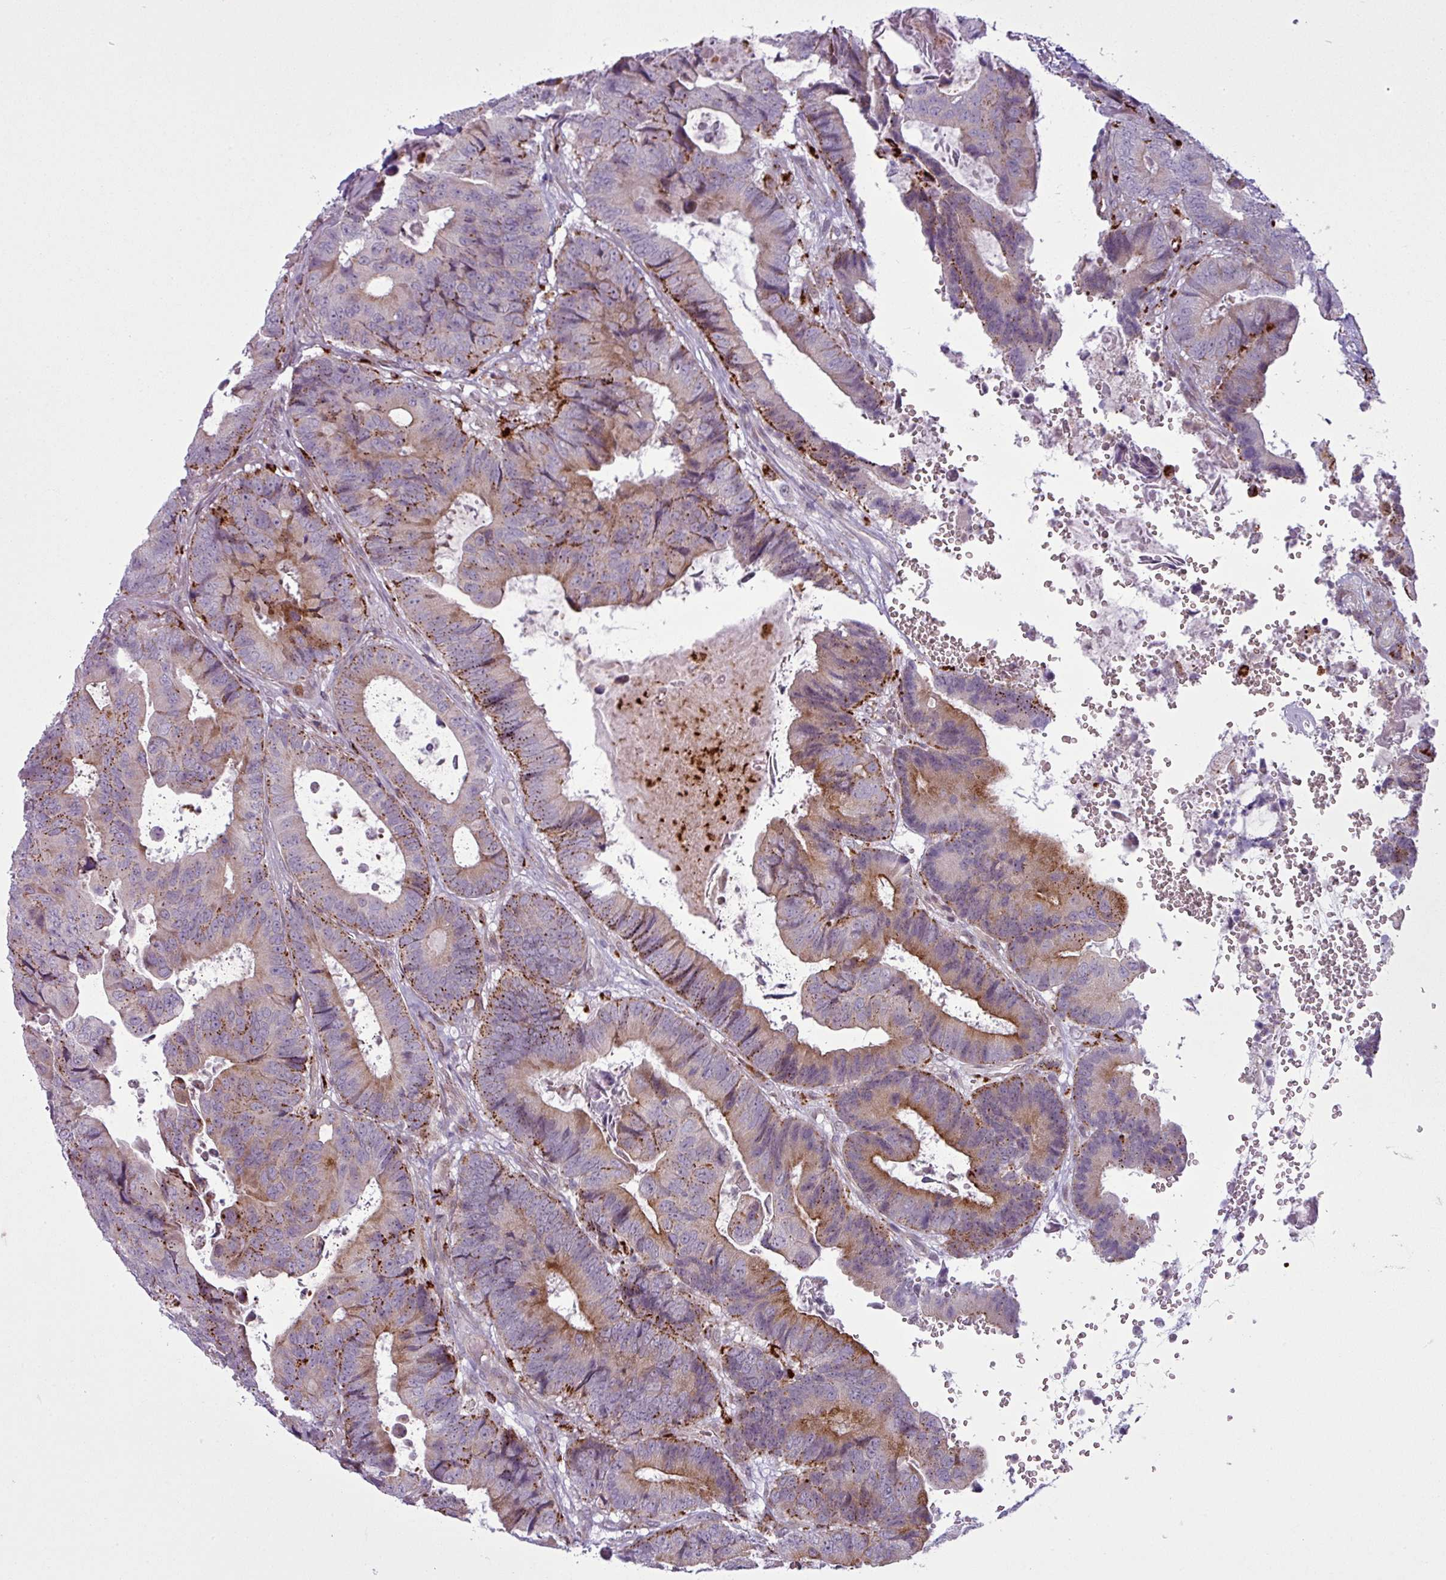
{"staining": {"intensity": "moderate", "quantity": "25%-75%", "location": "cytoplasmic/membranous"}, "tissue": "colorectal cancer", "cell_type": "Tumor cells", "image_type": "cancer", "snomed": [{"axis": "morphology", "description": "Adenocarcinoma, NOS"}, {"axis": "topography", "description": "Colon"}], "caption": "Immunohistochemical staining of colorectal cancer demonstrates medium levels of moderate cytoplasmic/membranous protein positivity in about 25%-75% of tumor cells.", "gene": "MAP7D2", "patient": {"sex": "male", "age": 85}}